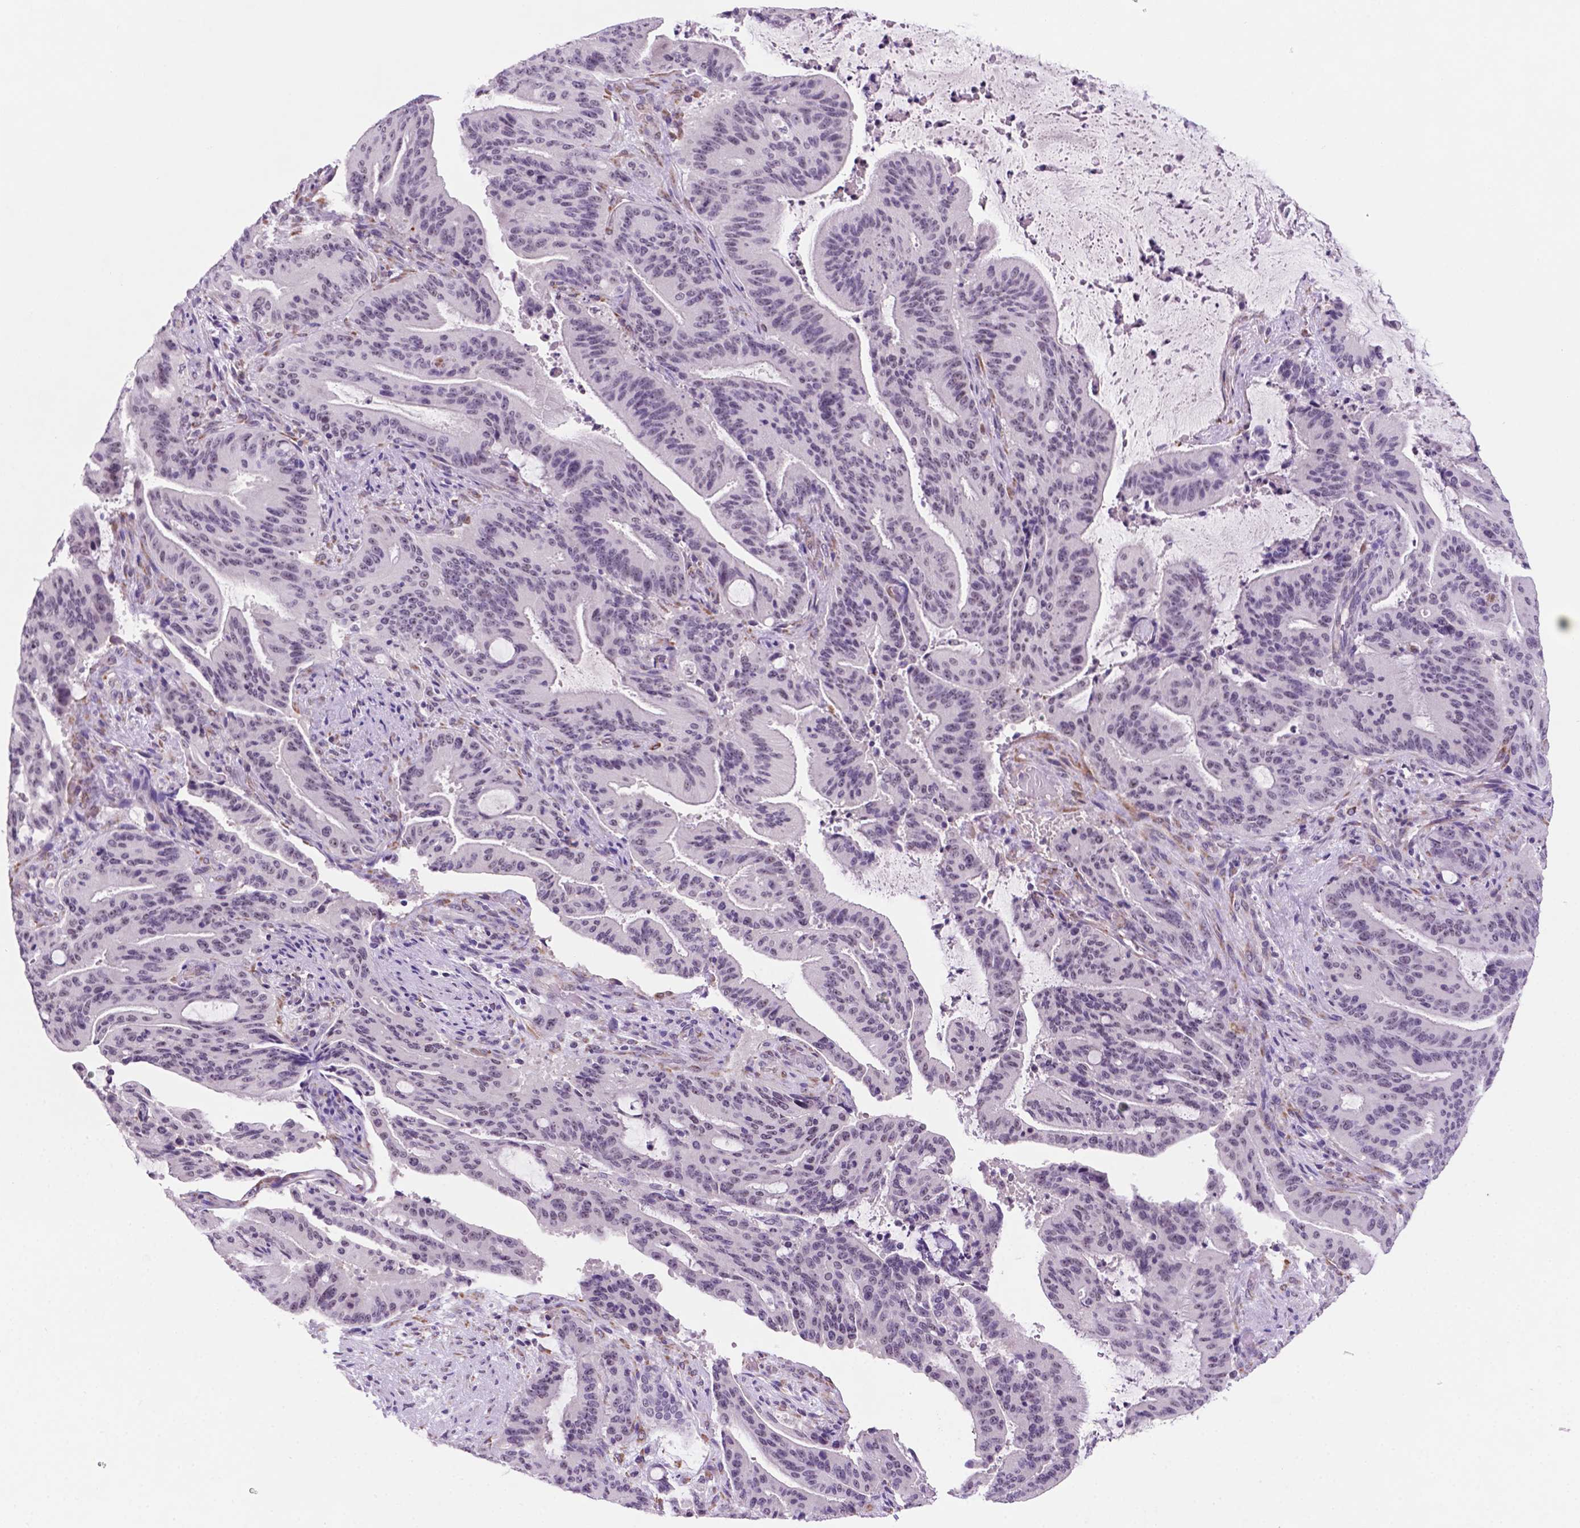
{"staining": {"intensity": "weak", "quantity": "<25%", "location": "nuclear"}, "tissue": "liver cancer", "cell_type": "Tumor cells", "image_type": "cancer", "snomed": [{"axis": "morphology", "description": "Cholangiocarcinoma"}, {"axis": "topography", "description": "Liver"}], "caption": "Tumor cells show no significant protein expression in cholangiocarcinoma (liver).", "gene": "C18orf21", "patient": {"sex": "female", "age": 73}}